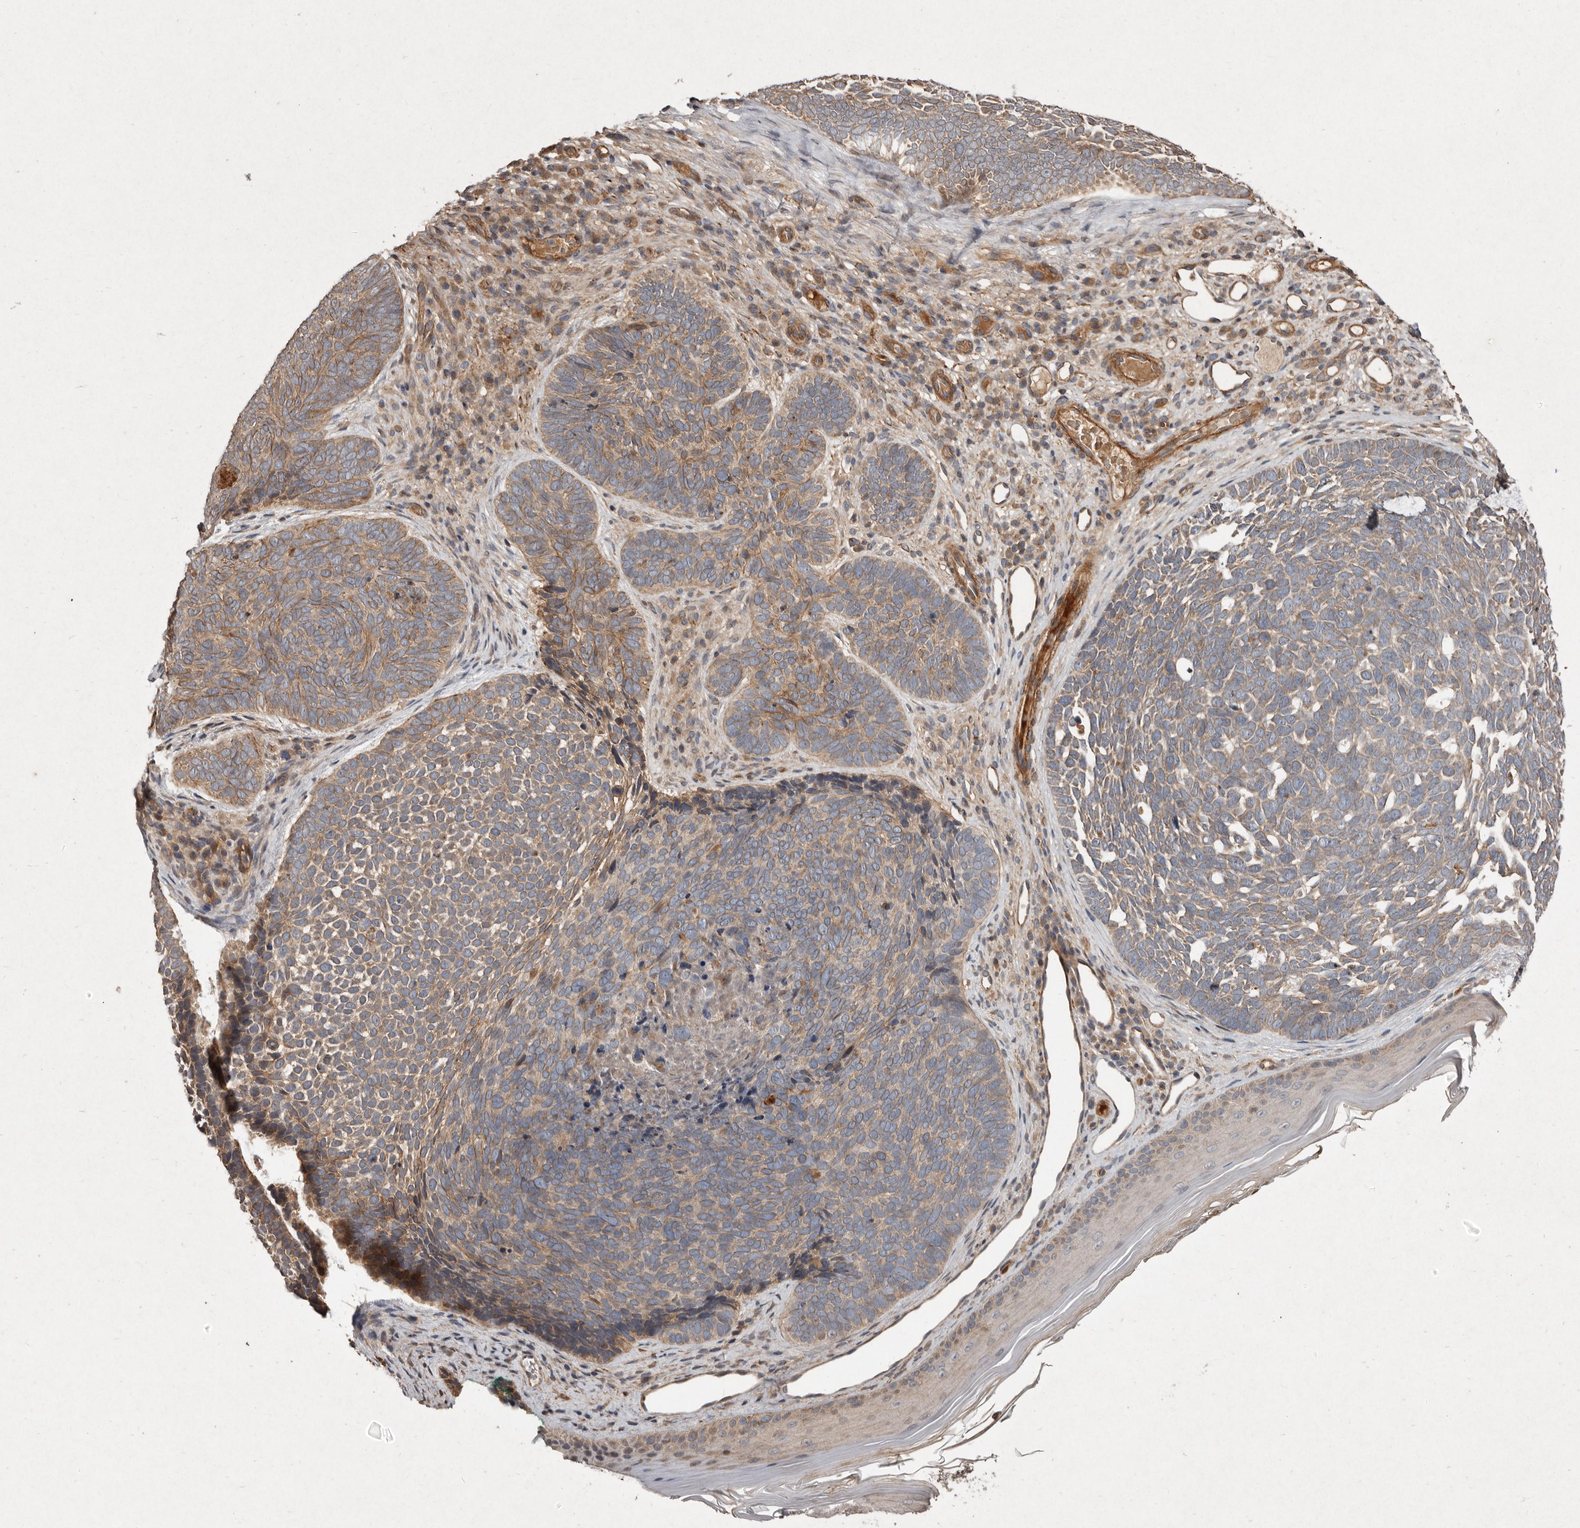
{"staining": {"intensity": "moderate", "quantity": ">75%", "location": "cytoplasmic/membranous"}, "tissue": "skin cancer", "cell_type": "Tumor cells", "image_type": "cancer", "snomed": [{"axis": "morphology", "description": "Basal cell carcinoma"}, {"axis": "topography", "description": "Skin"}], "caption": "A photomicrograph showing moderate cytoplasmic/membranous staining in approximately >75% of tumor cells in skin cancer (basal cell carcinoma), as visualized by brown immunohistochemical staining.", "gene": "SEMA3A", "patient": {"sex": "female", "age": 85}}